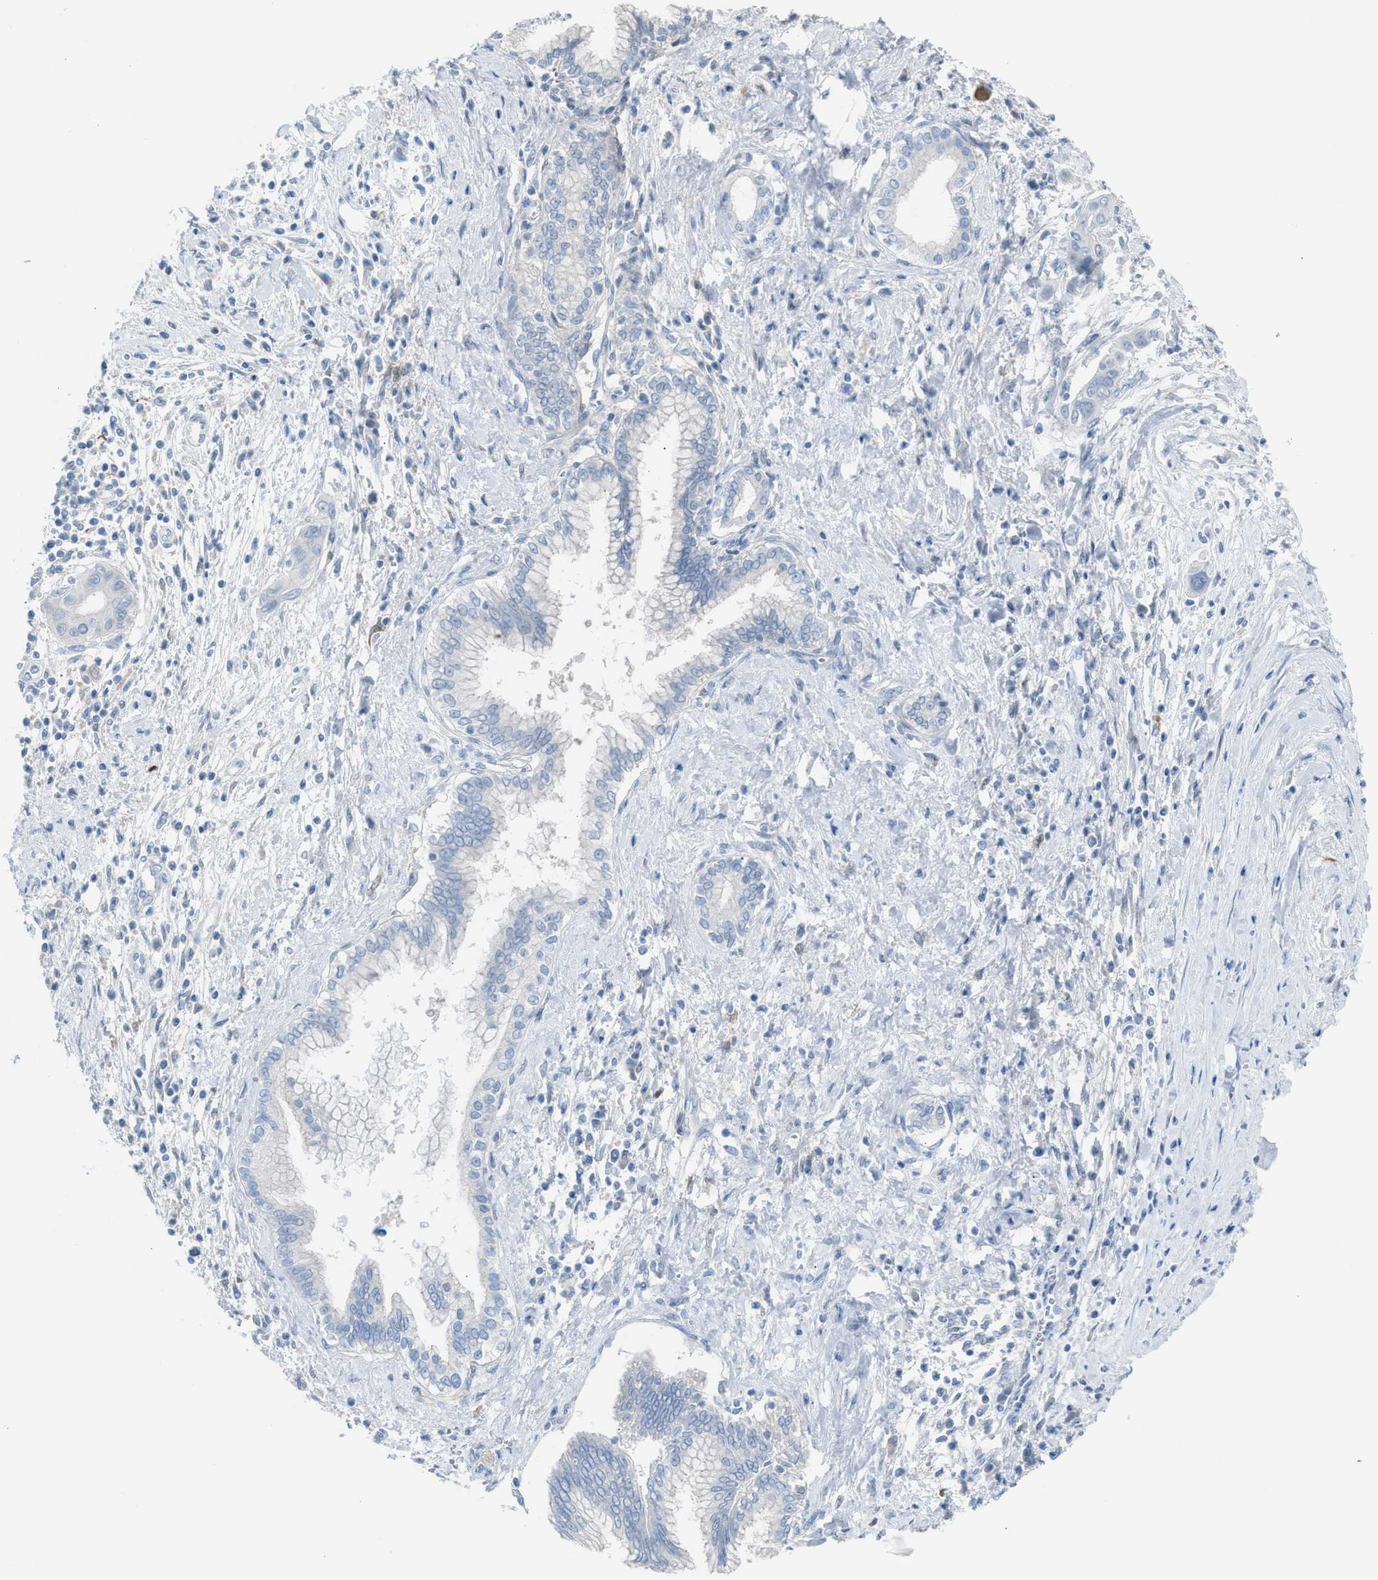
{"staining": {"intensity": "negative", "quantity": "none", "location": "none"}, "tissue": "pancreatic cancer", "cell_type": "Tumor cells", "image_type": "cancer", "snomed": [{"axis": "morphology", "description": "Adenocarcinoma, NOS"}, {"axis": "topography", "description": "Pancreas"}], "caption": "Immunohistochemistry (IHC) of human adenocarcinoma (pancreatic) shows no expression in tumor cells.", "gene": "ASPA", "patient": {"sex": "male", "age": 58}}